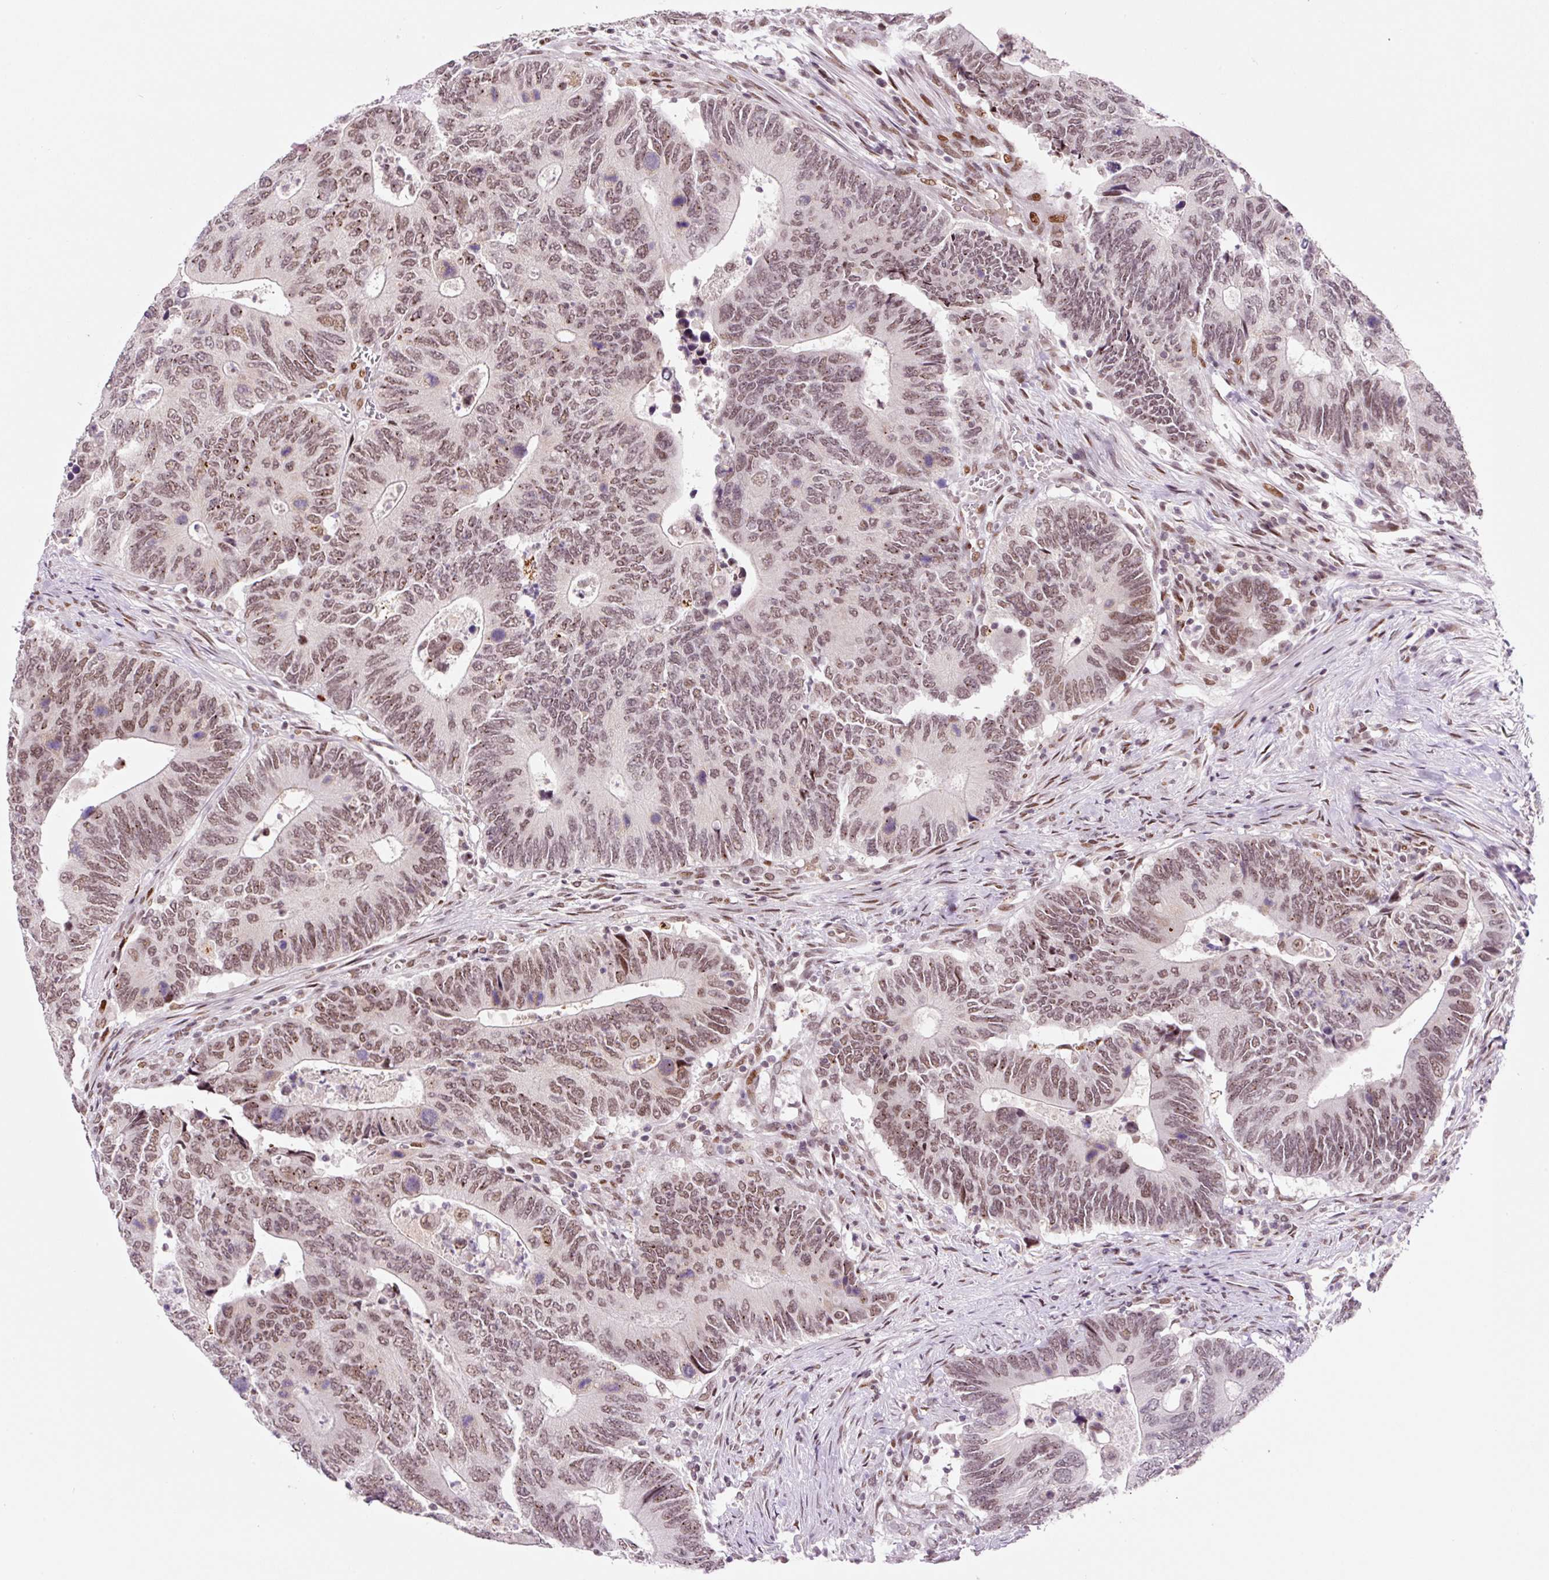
{"staining": {"intensity": "moderate", "quantity": ">75%", "location": "nuclear"}, "tissue": "colorectal cancer", "cell_type": "Tumor cells", "image_type": "cancer", "snomed": [{"axis": "morphology", "description": "Adenocarcinoma, NOS"}, {"axis": "topography", "description": "Colon"}], "caption": "The immunohistochemical stain shows moderate nuclear staining in tumor cells of colorectal cancer tissue.", "gene": "CCNL2", "patient": {"sex": "male", "age": 87}}